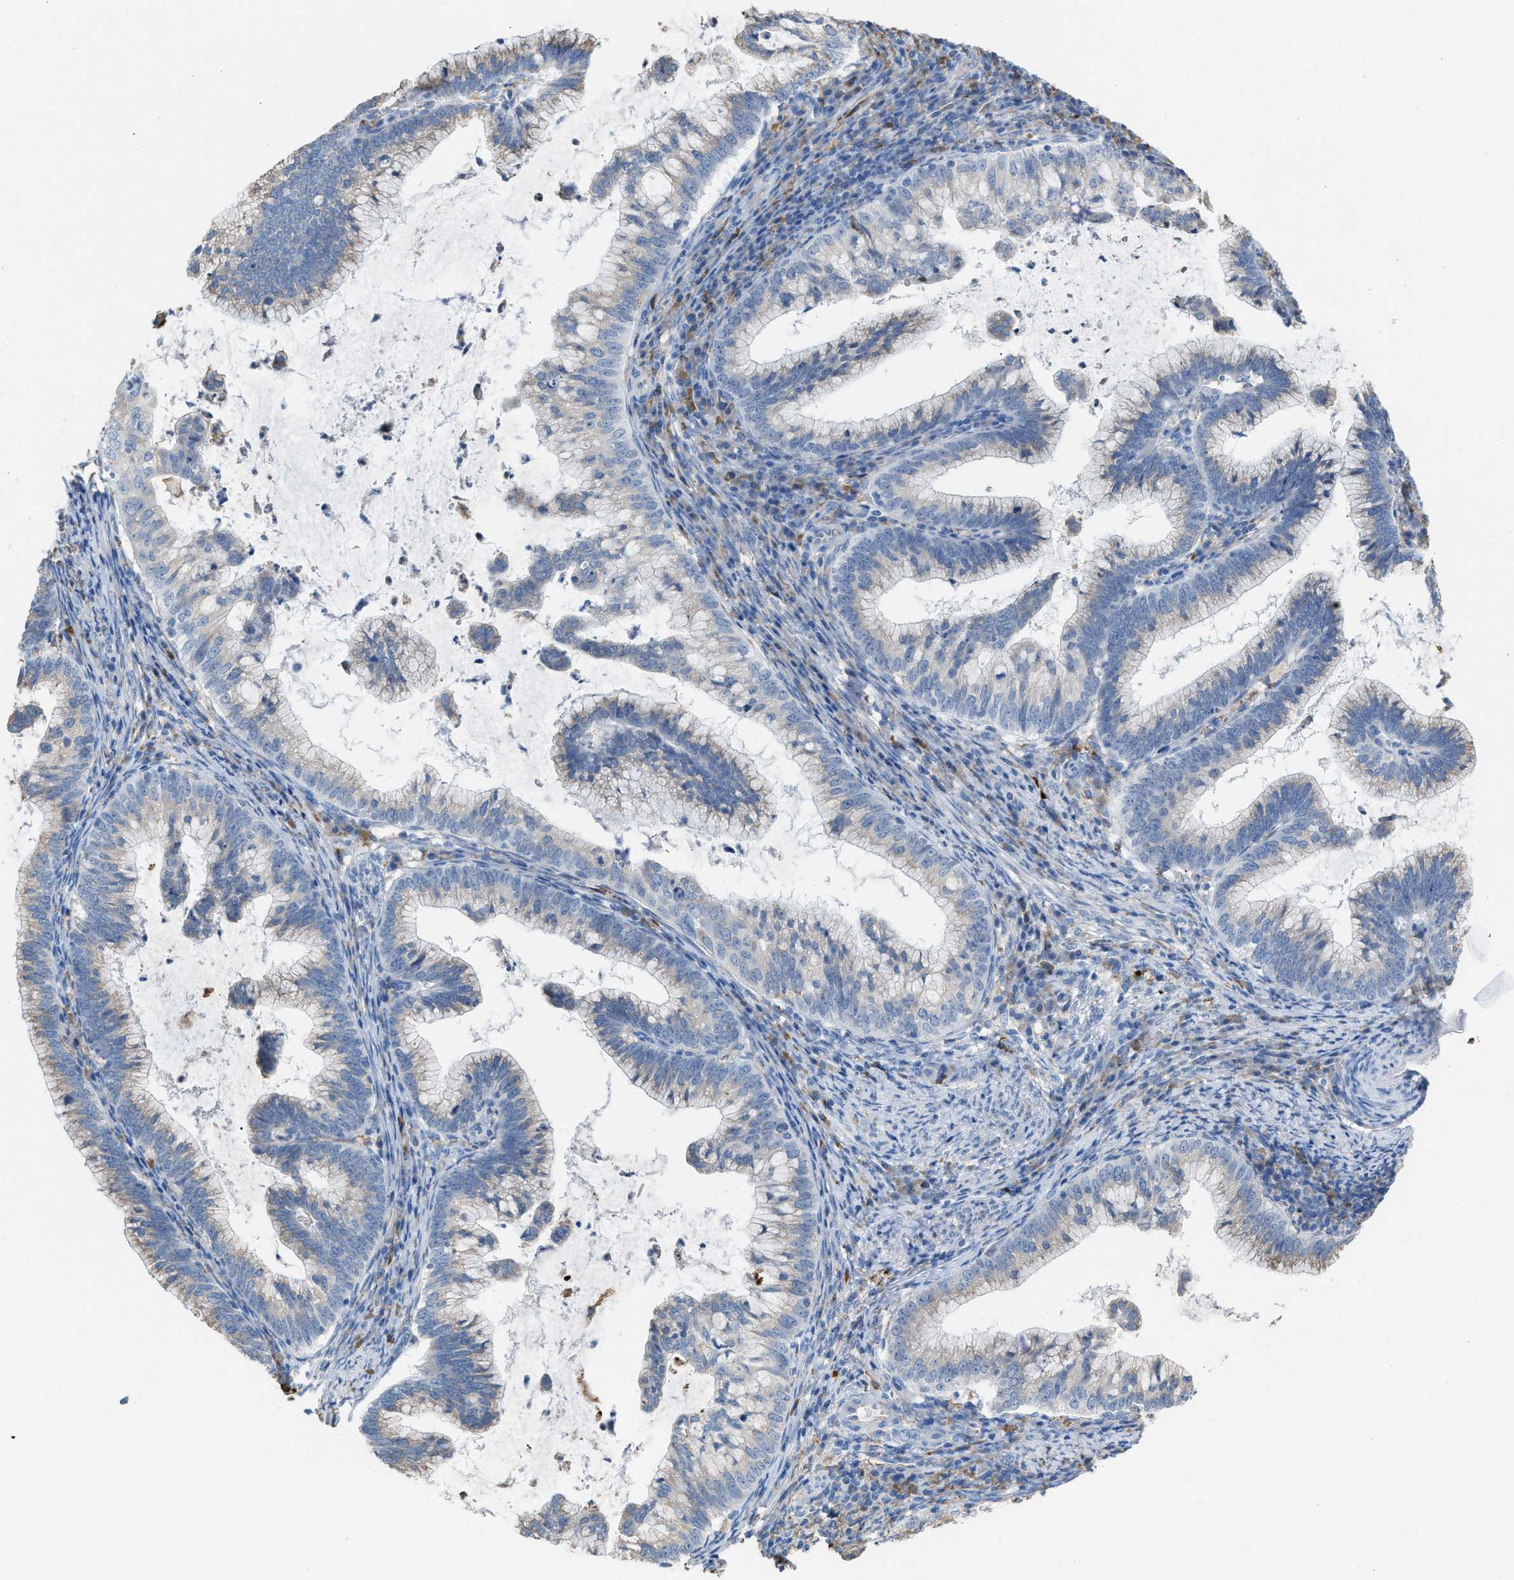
{"staining": {"intensity": "negative", "quantity": "none", "location": "none"}, "tissue": "cervical cancer", "cell_type": "Tumor cells", "image_type": "cancer", "snomed": [{"axis": "morphology", "description": "Adenocarcinoma, NOS"}, {"axis": "topography", "description": "Cervix"}], "caption": "Cervical cancer (adenocarcinoma) stained for a protein using immunohistochemistry (IHC) displays no expression tumor cells.", "gene": "CA3", "patient": {"sex": "female", "age": 36}}